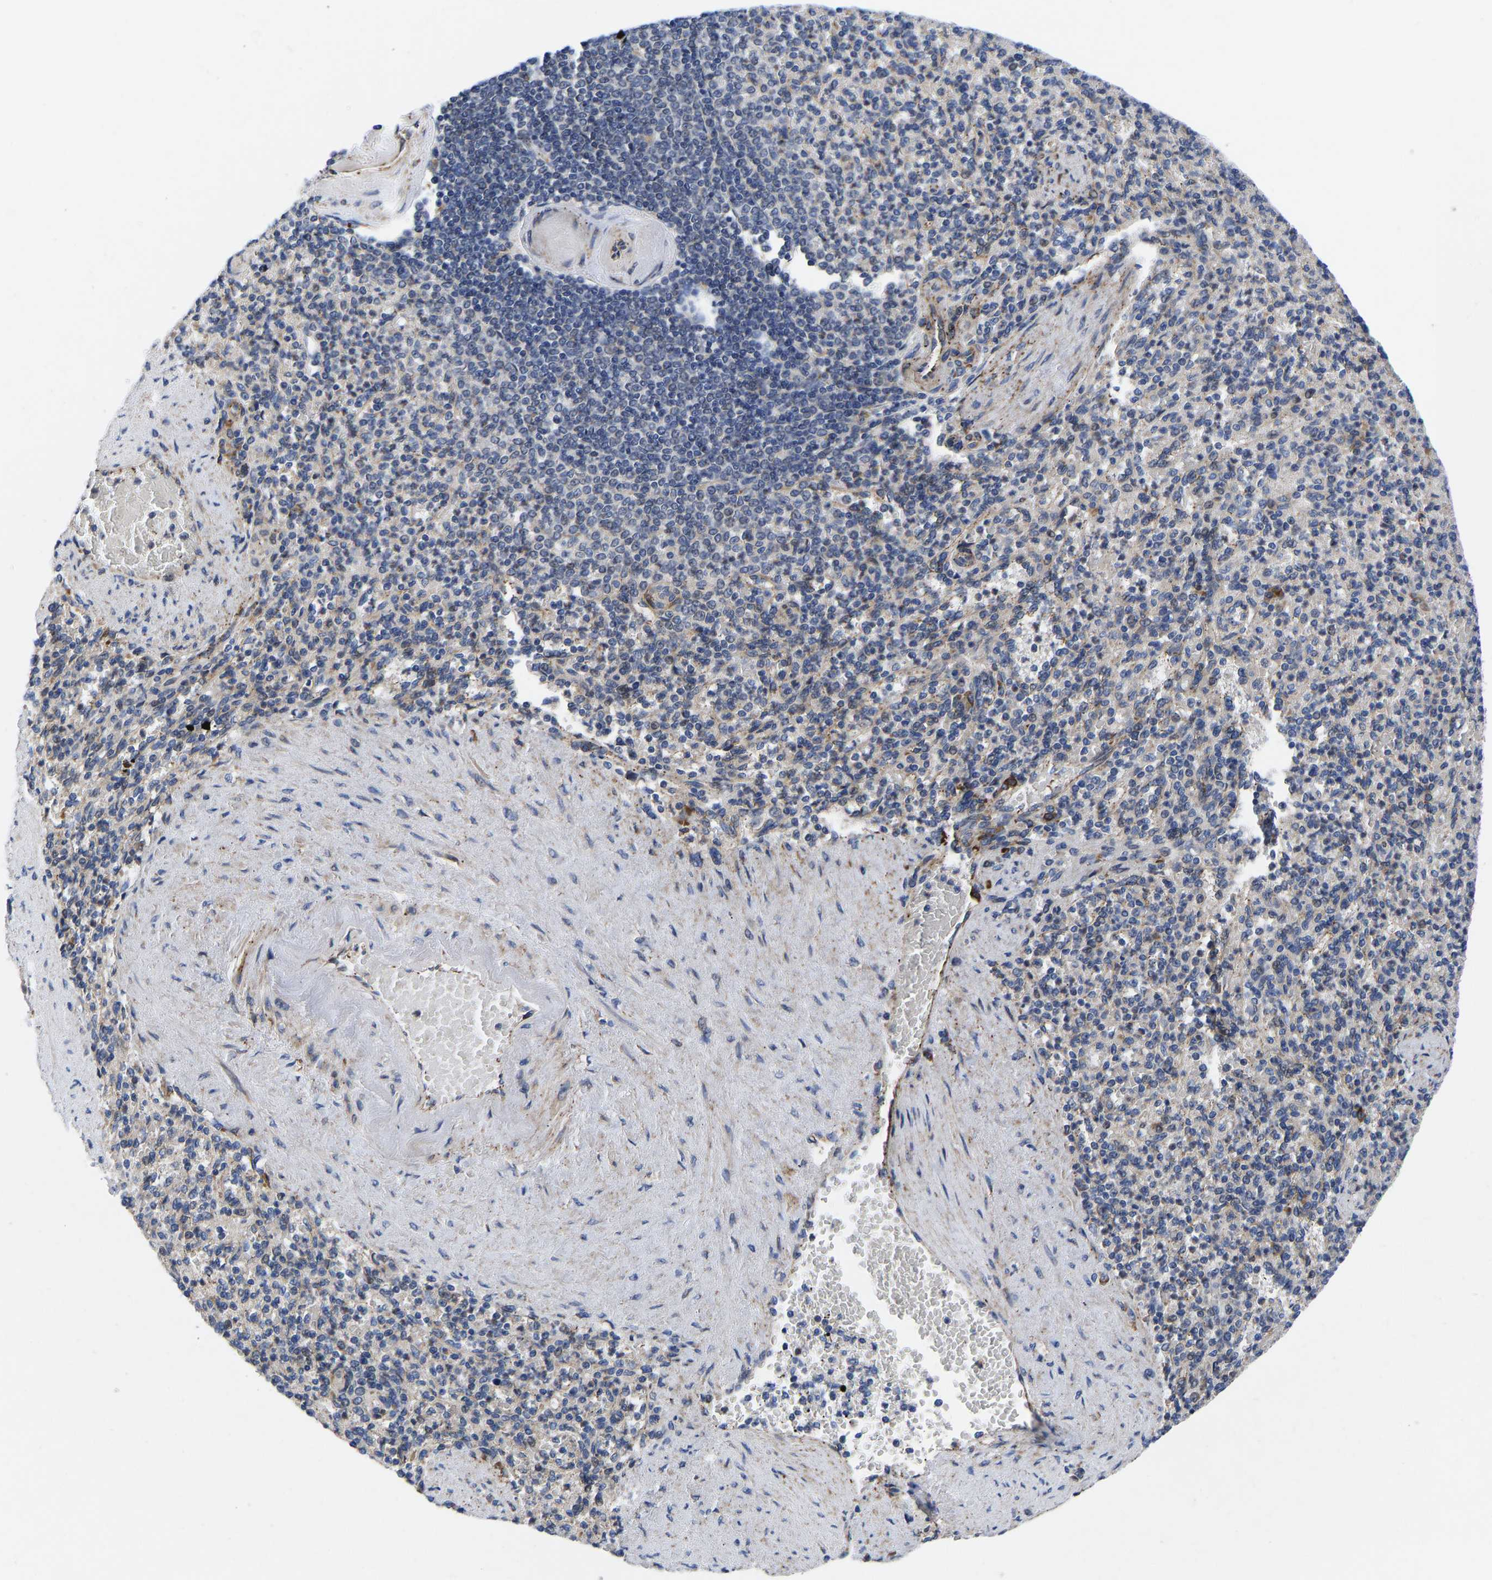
{"staining": {"intensity": "weak", "quantity": "25%-75%", "location": "cytoplasmic/membranous"}, "tissue": "spleen", "cell_type": "Cells in red pulp", "image_type": "normal", "snomed": [{"axis": "morphology", "description": "Normal tissue, NOS"}, {"axis": "topography", "description": "Spleen"}], "caption": "An IHC micrograph of benign tissue is shown. Protein staining in brown highlights weak cytoplasmic/membranous positivity in spleen within cells in red pulp.", "gene": "TMEM38B", "patient": {"sex": "female", "age": 74}}